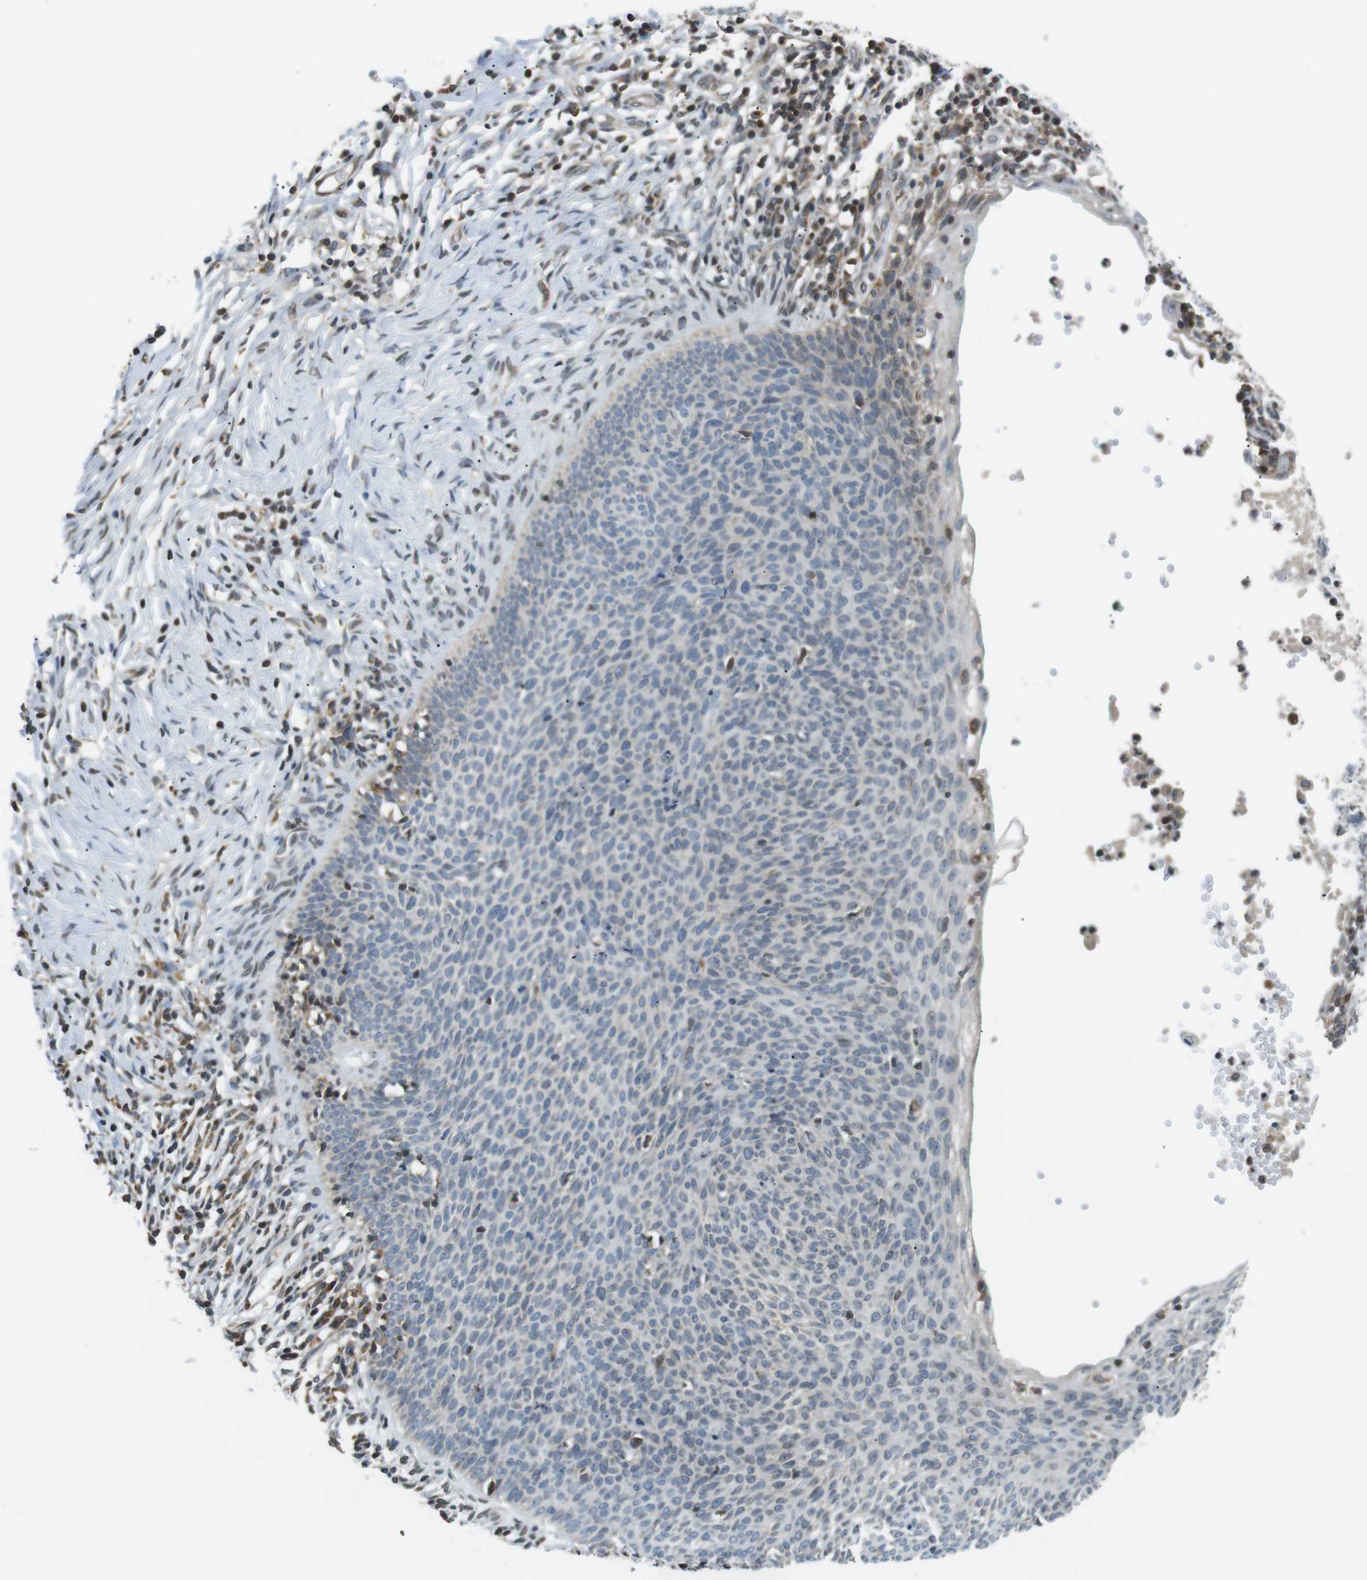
{"staining": {"intensity": "negative", "quantity": "none", "location": "none"}, "tissue": "skin cancer", "cell_type": "Tumor cells", "image_type": "cancer", "snomed": [{"axis": "morphology", "description": "Normal tissue, NOS"}, {"axis": "morphology", "description": "Basal cell carcinoma"}, {"axis": "topography", "description": "Skin"}], "caption": "Immunohistochemical staining of basal cell carcinoma (skin) displays no significant staining in tumor cells.", "gene": "TMX4", "patient": {"sex": "male", "age": 87}}